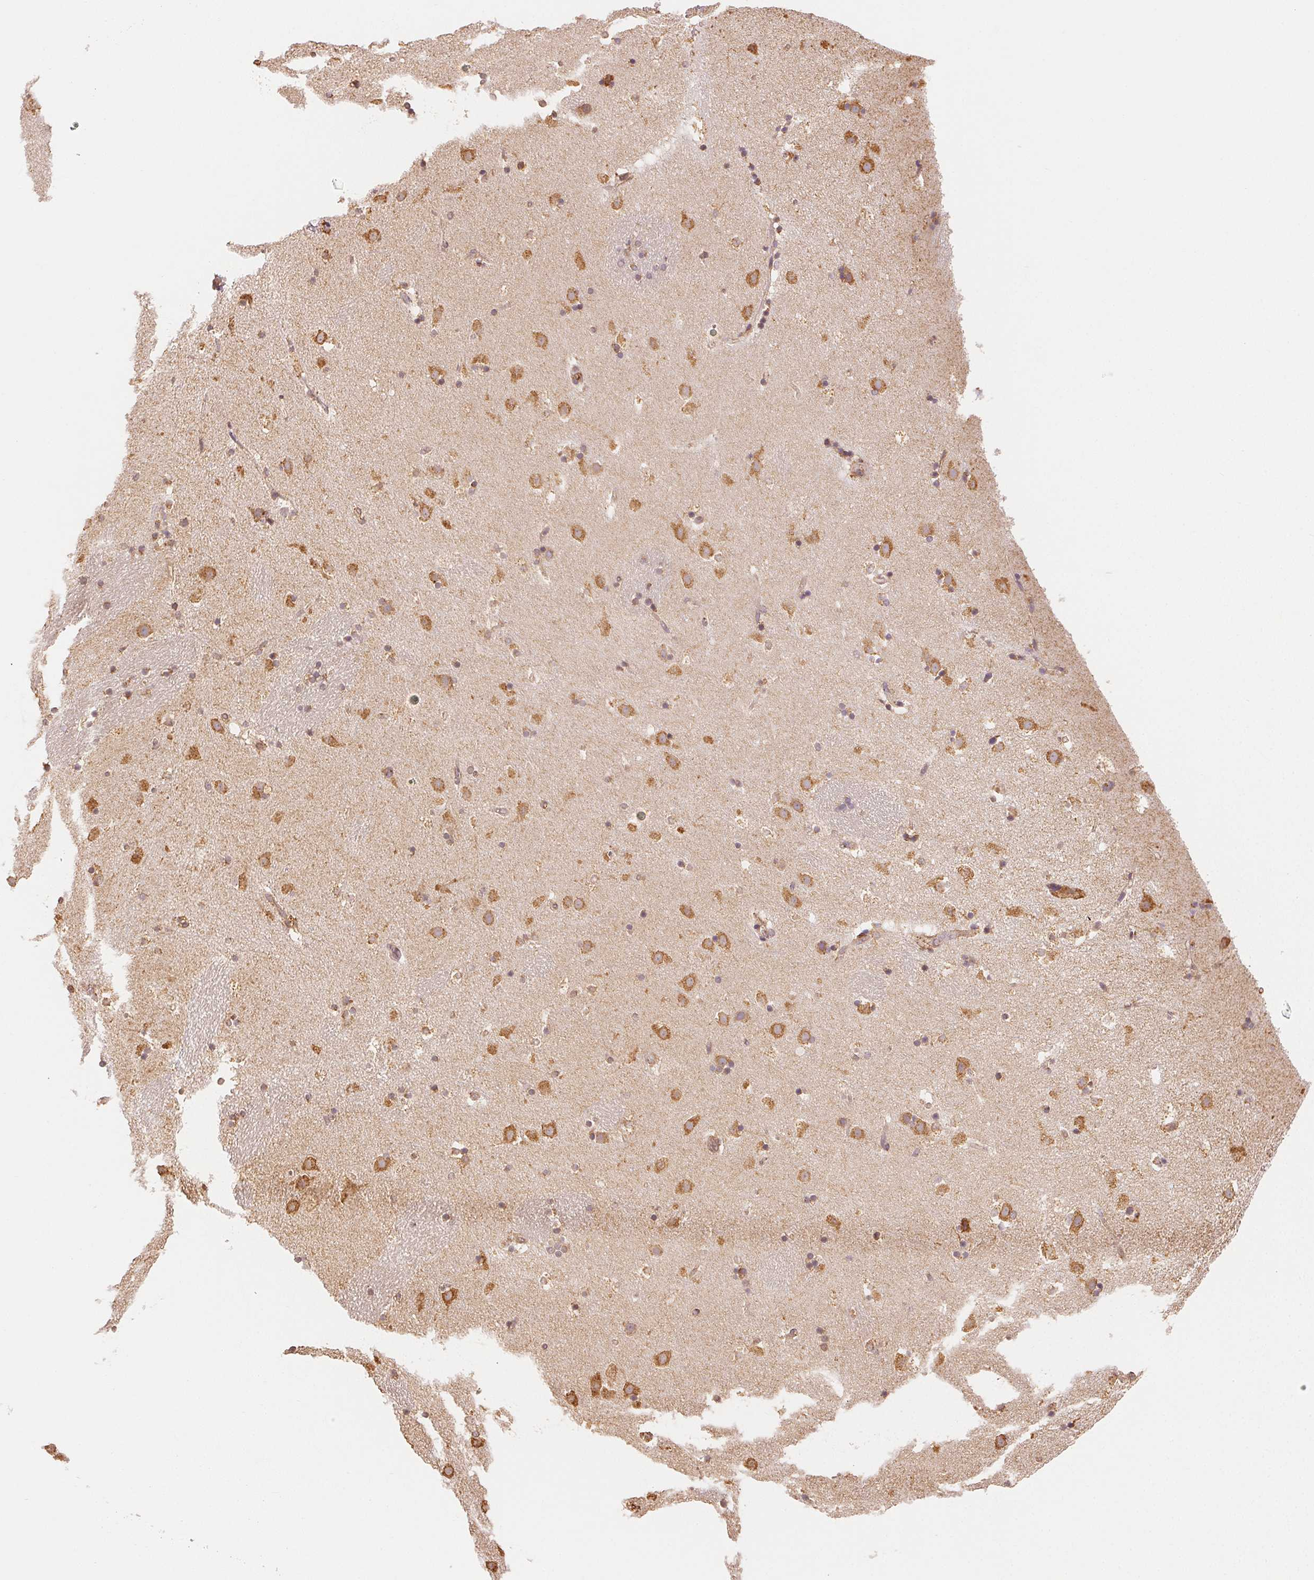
{"staining": {"intensity": "moderate", "quantity": "<25%", "location": "cytoplasmic/membranous"}, "tissue": "caudate", "cell_type": "Glial cells", "image_type": "normal", "snomed": [{"axis": "morphology", "description": "Normal tissue, NOS"}, {"axis": "topography", "description": "Lateral ventricle wall"}], "caption": "Caudate stained with immunohistochemistry demonstrates moderate cytoplasmic/membranous staining in about <25% of glial cells.", "gene": "RCN3", "patient": {"sex": "male", "age": 37}}